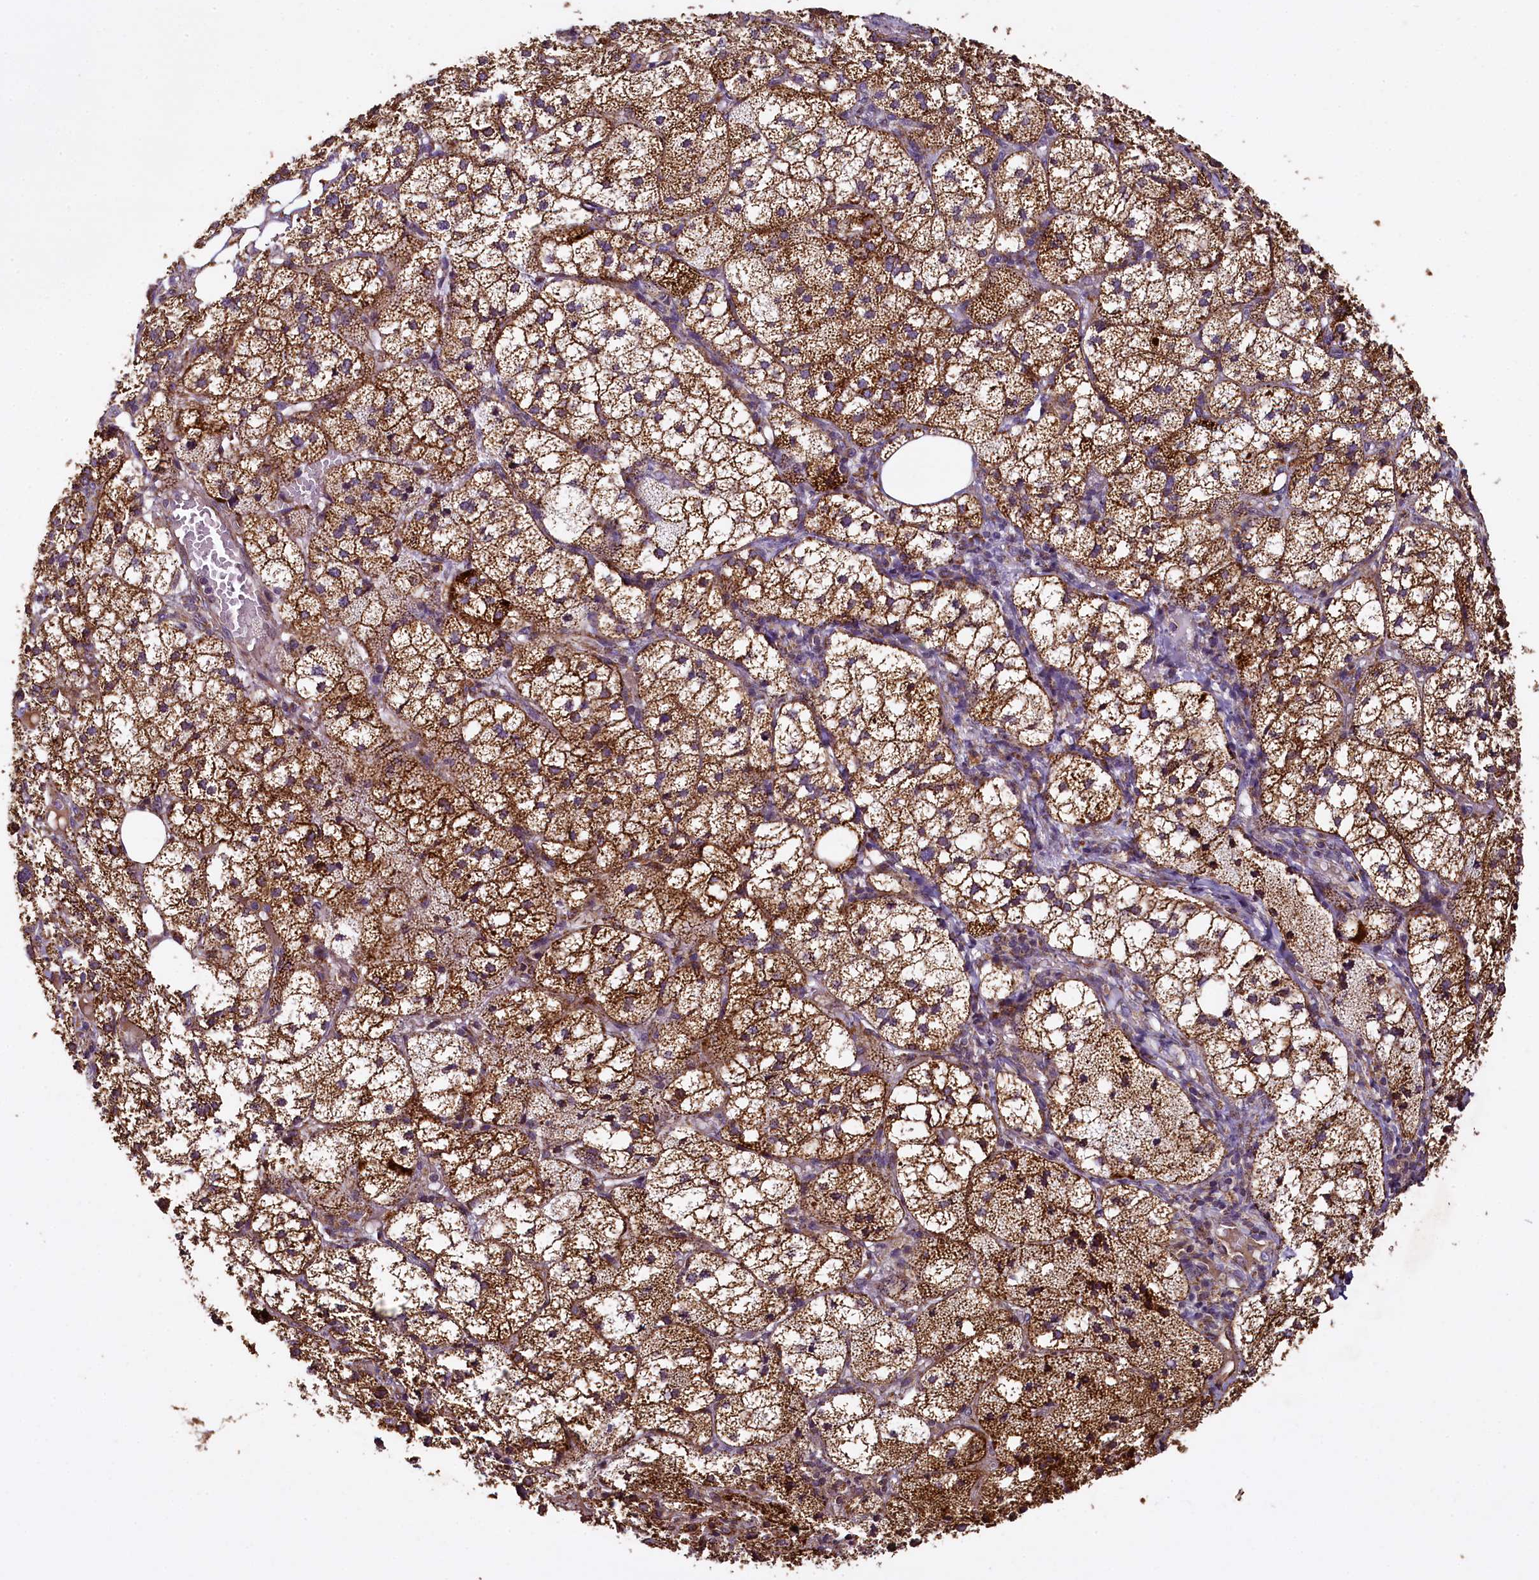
{"staining": {"intensity": "strong", "quantity": ">75%", "location": "cytoplasmic/membranous"}, "tissue": "adrenal gland", "cell_type": "Glandular cells", "image_type": "normal", "snomed": [{"axis": "morphology", "description": "Normal tissue, NOS"}, {"axis": "topography", "description": "Adrenal gland"}], "caption": "Immunohistochemical staining of benign adrenal gland reveals high levels of strong cytoplasmic/membranous expression in about >75% of glandular cells. The staining was performed using DAB (3,3'-diaminobenzidine) to visualize the protein expression in brown, while the nuclei were stained in blue with hematoxylin (Magnification: 20x).", "gene": "COQ9", "patient": {"sex": "female", "age": 61}}